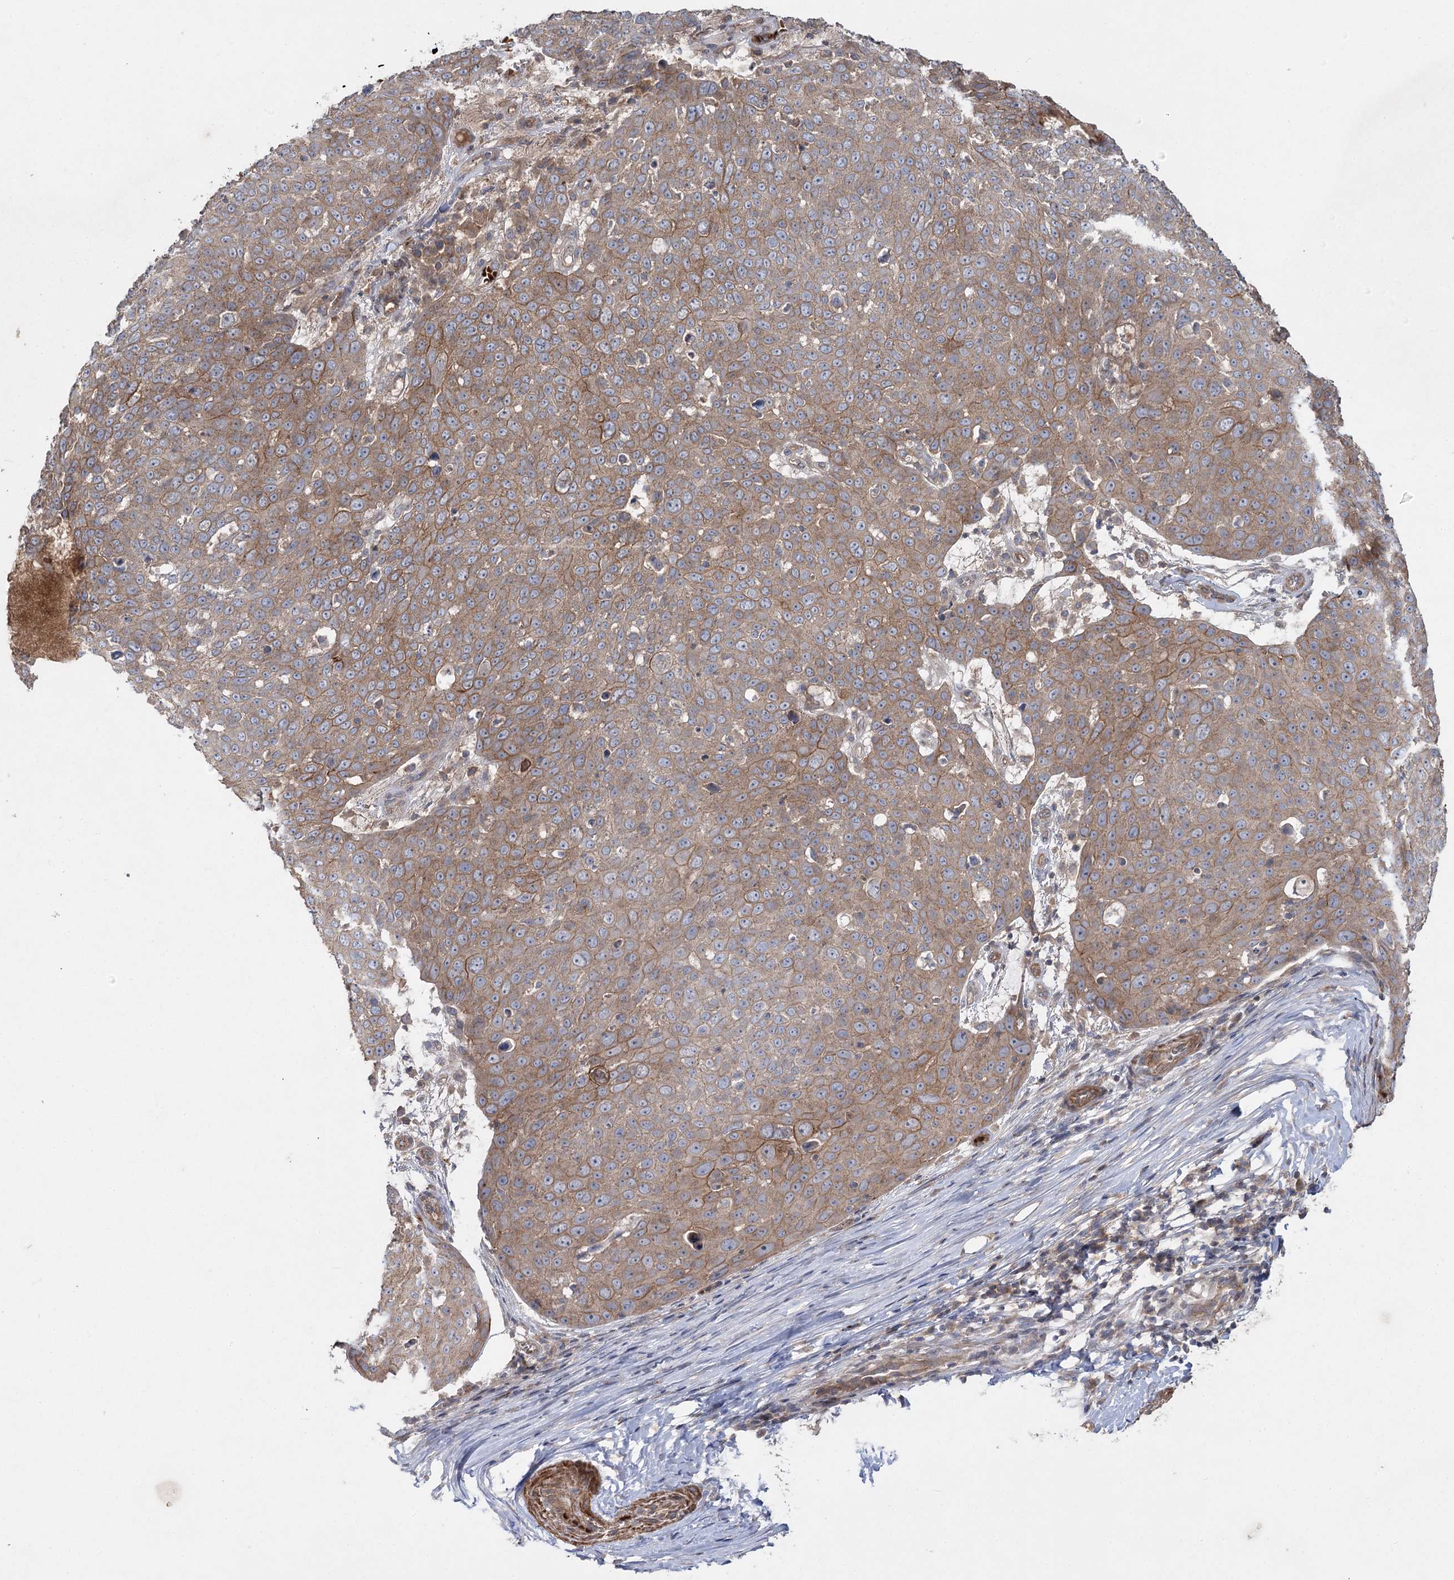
{"staining": {"intensity": "moderate", "quantity": ">75%", "location": "cytoplasmic/membranous"}, "tissue": "skin cancer", "cell_type": "Tumor cells", "image_type": "cancer", "snomed": [{"axis": "morphology", "description": "Squamous cell carcinoma, NOS"}, {"axis": "topography", "description": "Skin"}], "caption": "This micrograph displays immunohistochemistry staining of skin squamous cell carcinoma, with medium moderate cytoplasmic/membranous positivity in about >75% of tumor cells.", "gene": "KIAA0825", "patient": {"sex": "male", "age": 71}}